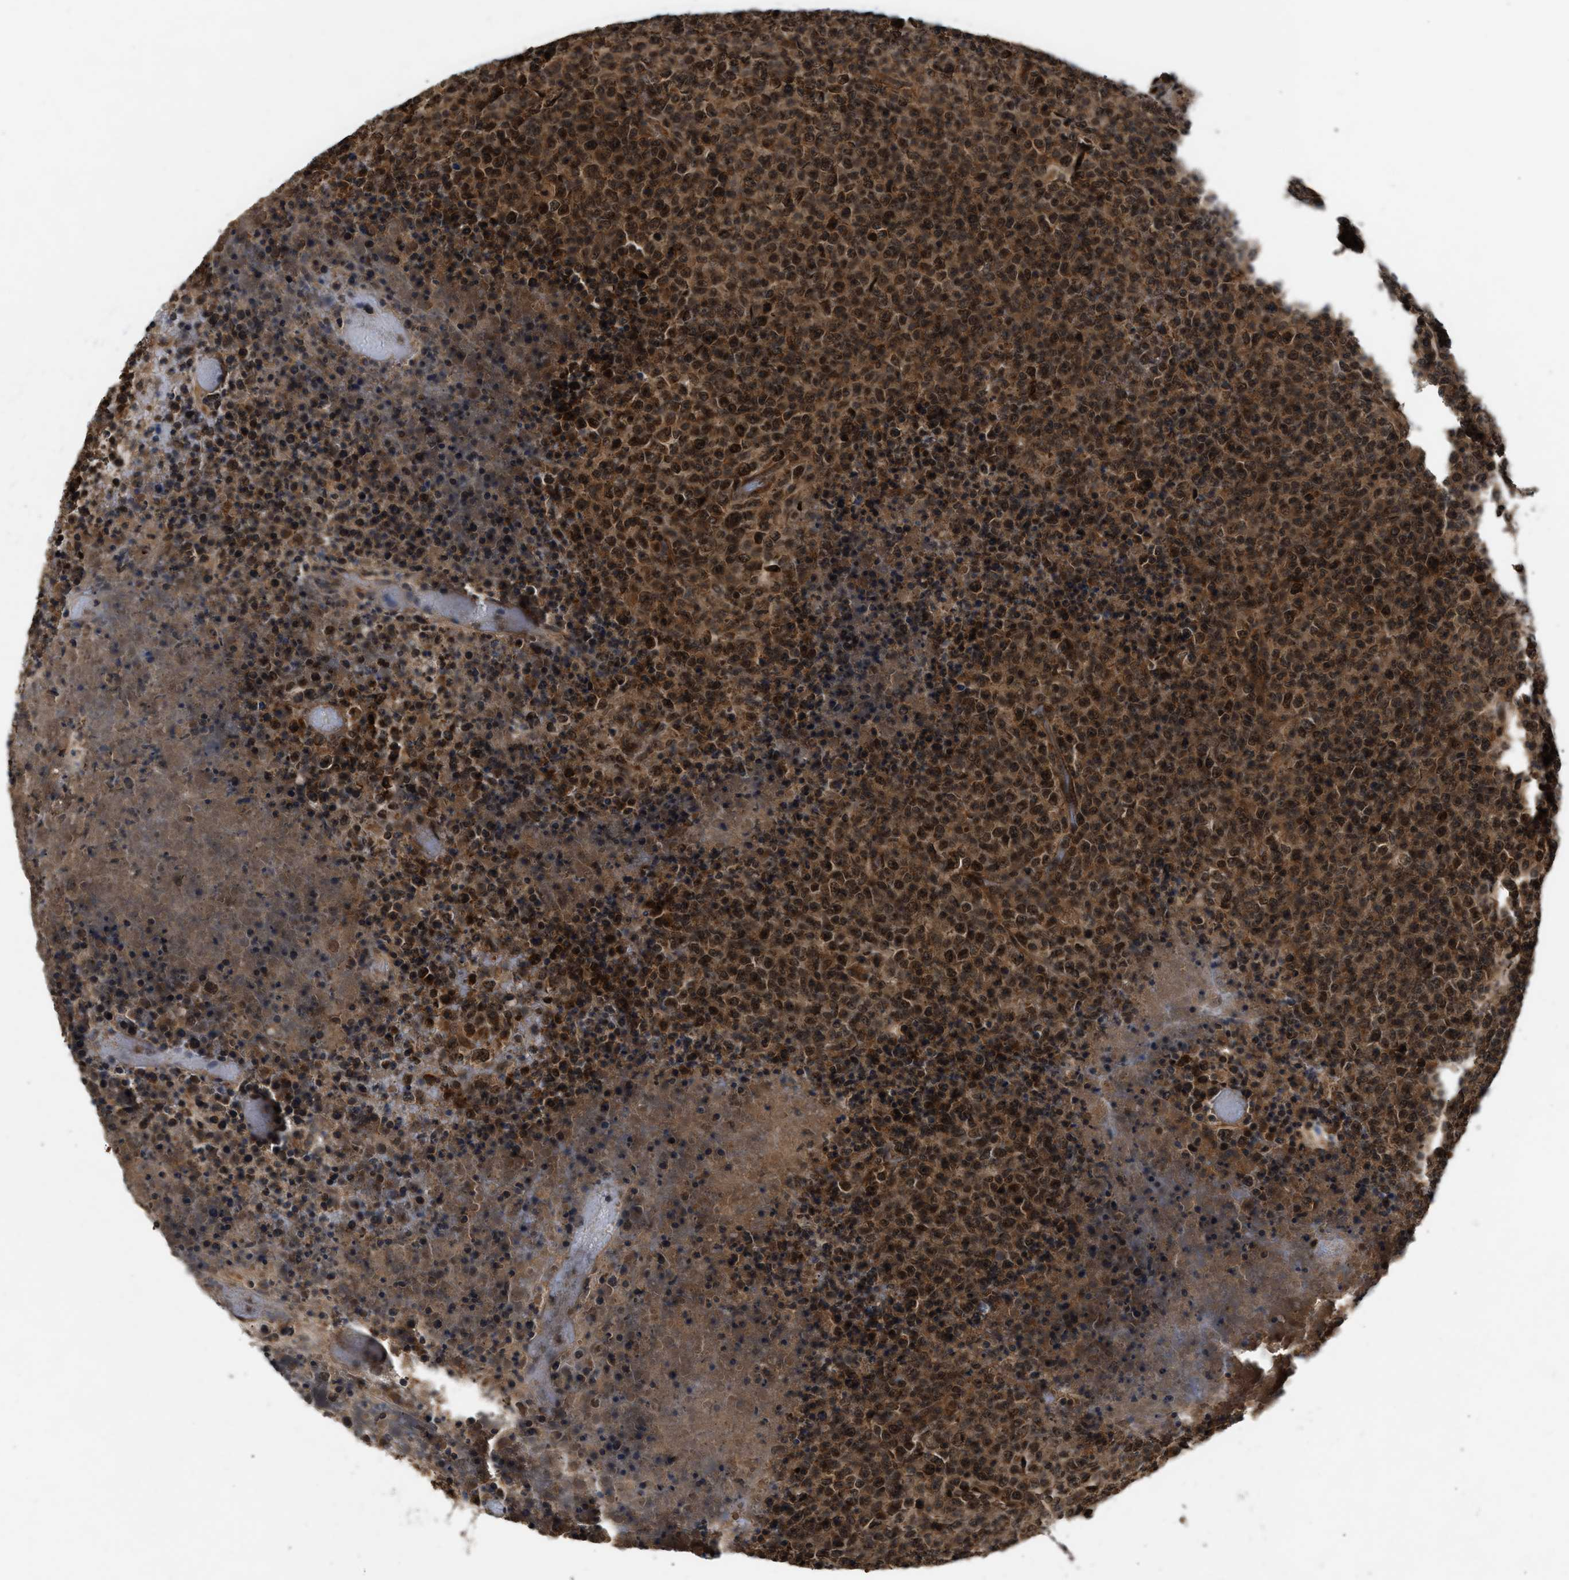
{"staining": {"intensity": "moderate", "quantity": ">75%", "location": "nuclear"}, "tissue": "lymphoma", "cell_type": "Tumor cells", "image_type": "cancer", "snomed": [{"axis": "morphology", "description": "Malignant lymphoma, non-Hodgkin's type, High grade"}, {"axis": "topography", "description": "Lymph node"}], "caption": "Lymphoma stained with IHC reveals moderate nuclear staining in about >75% of tumor cells. (DAB IHC, brown staining for protein, blue staining for nuclei).", "gene": "RUSC2", "patient": {"sex": "male", "age": 13}}